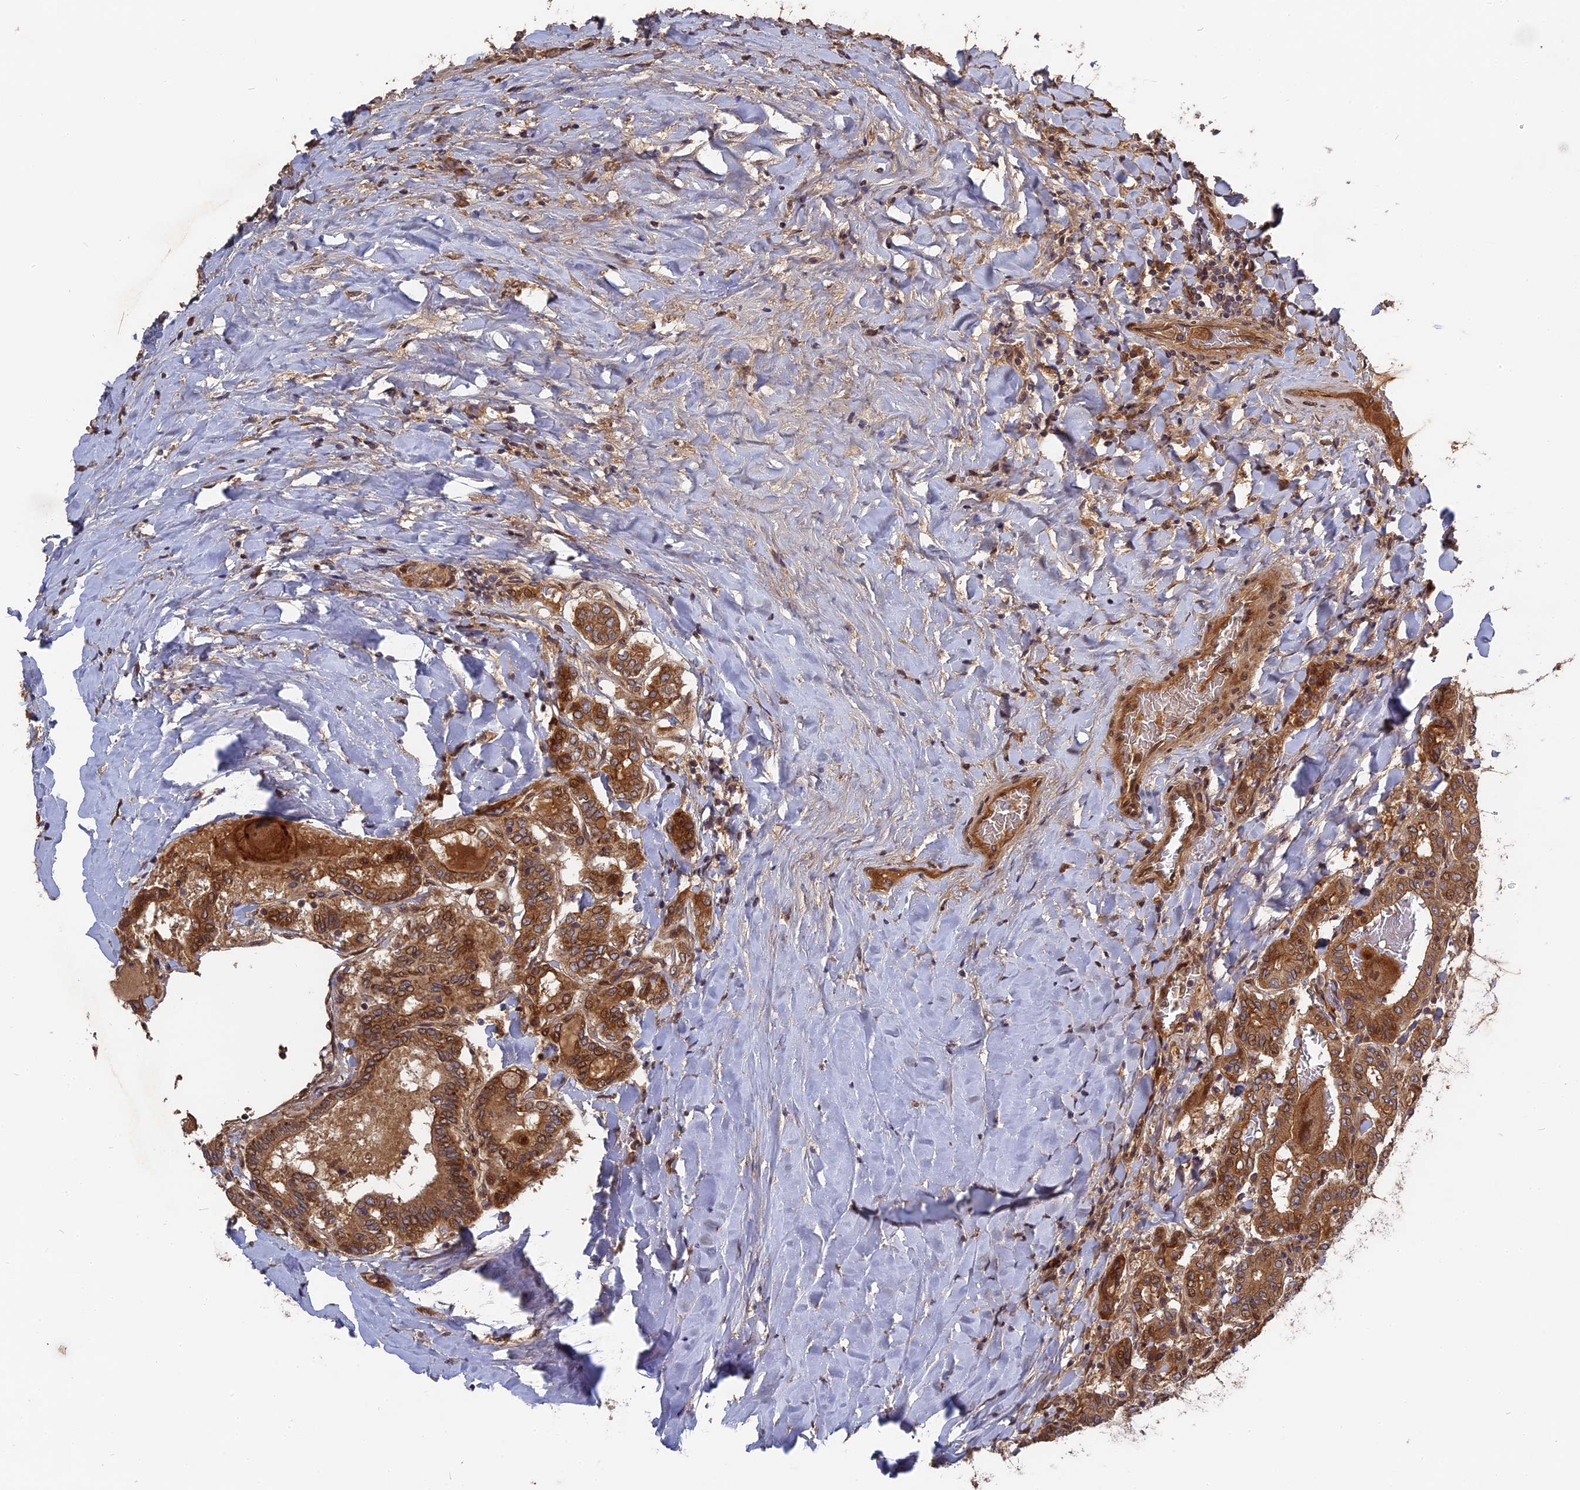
{"staining": {"intensity": "moderate", "quantity": ">75%", "location": "cytoplasmic/membranous,nuclear"}, "tissue": "thyroid cancer", "cell_type": "Tumor cells", "image_type": "cancer", "snomed": [{"axis": "morphology", "description": "Papillary adenocarcinoma, NOS"}, {"axis": "topography", "description": "Thyroid gland"}], "caption": "A histopathology image of thyroid papillary adenocarcinoma stained for a protein demonstrates moderate cytoplasmic/membranous and nuclear brown staining in tumor cells.", "gene": "TMUB2", "patient": {"sex": "female", "age": 72}}